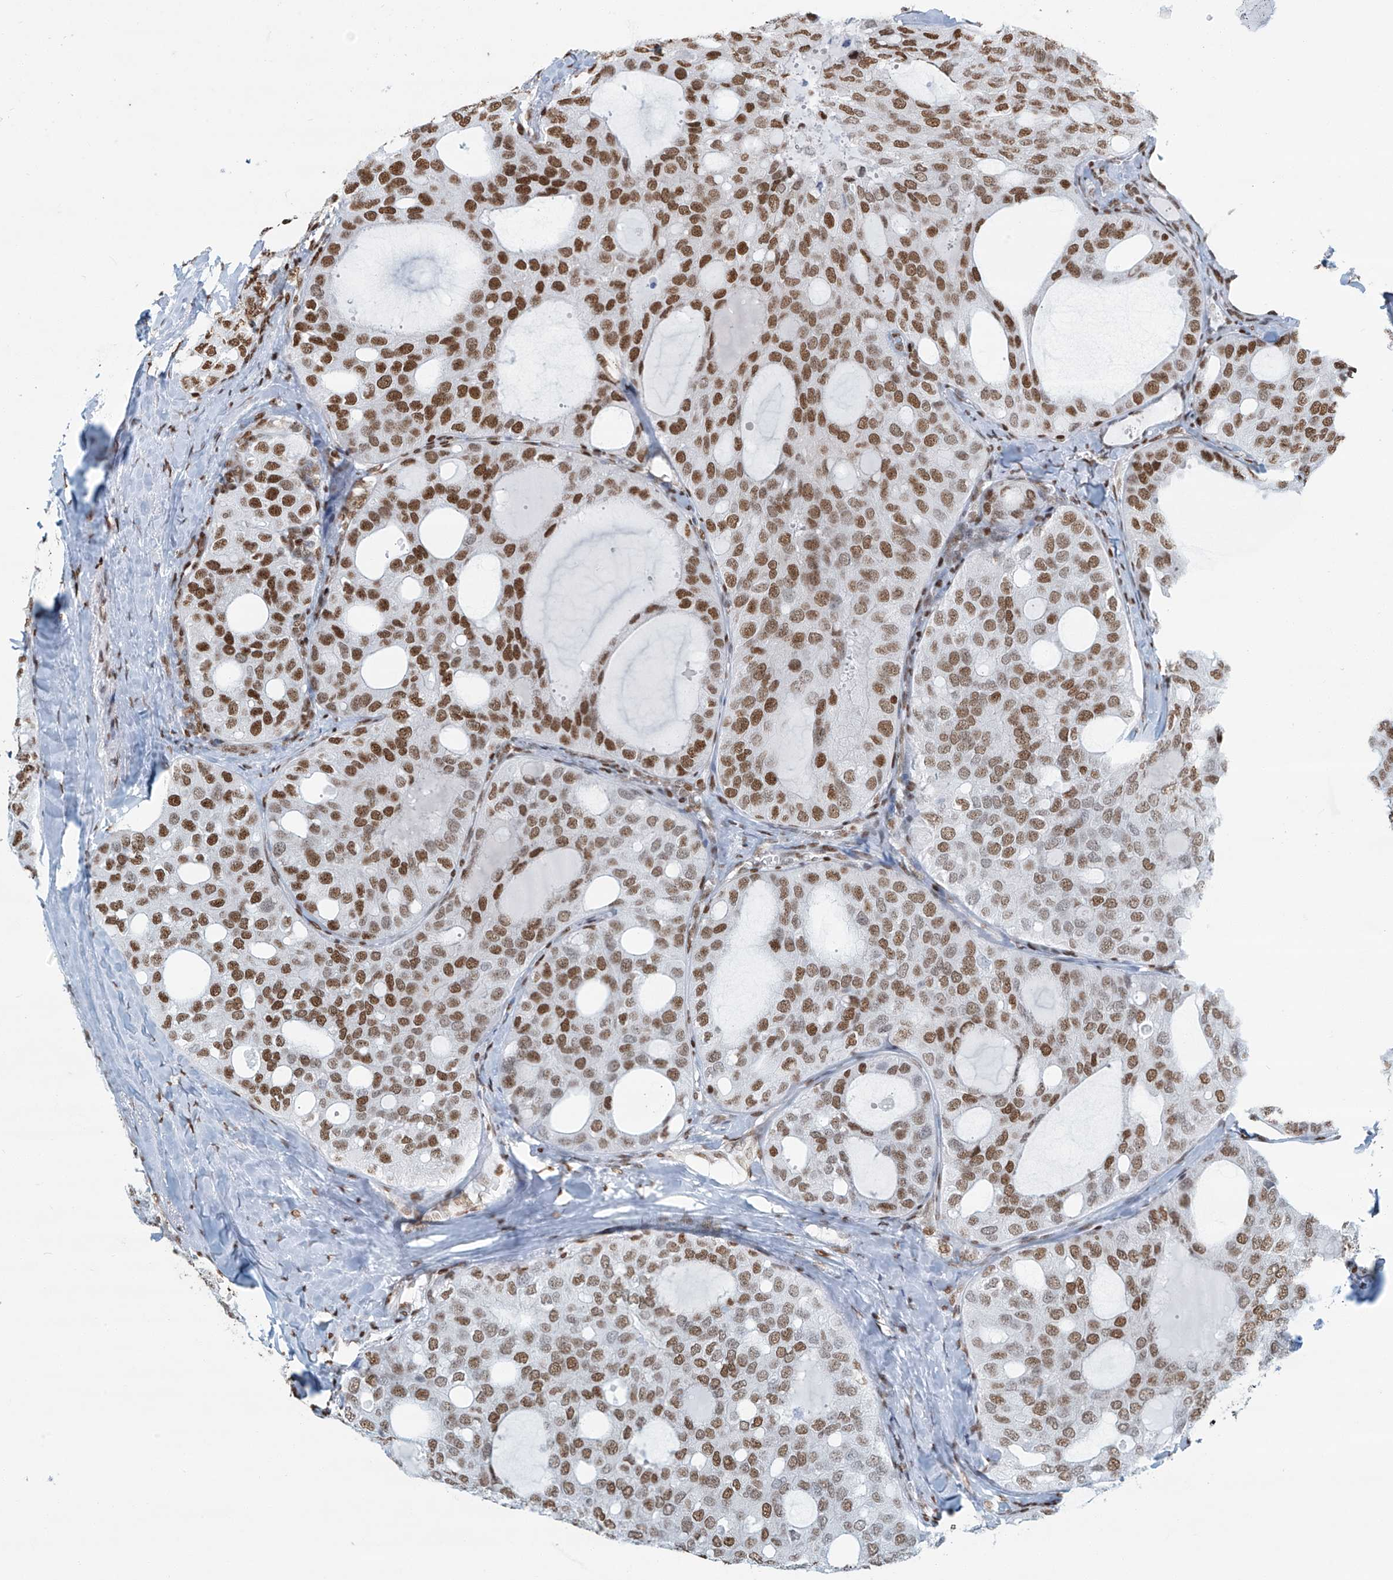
{"staining": {"intensity": "strong", "quantity": "25%-75%", "location": "nuclear"}, "tissue": "thyroid cancer", "cell_type": "Tumor cells", "image_type": "cancer", "snomed": [{"axis": "morphology", "description": "Follicular adenoma carcinoma, NOS"}, {"axis": "topography", "description": "Thyroid gland"}], "caption": "Follicular adenoma carcinoma (thyroid) tissue reveals strong nuclear positivity in about 25%-75% of tumor cells, visualized by immunohistochemistry.", "gene": "SARNP", "patient": {"sex": "male", "age": 75}}